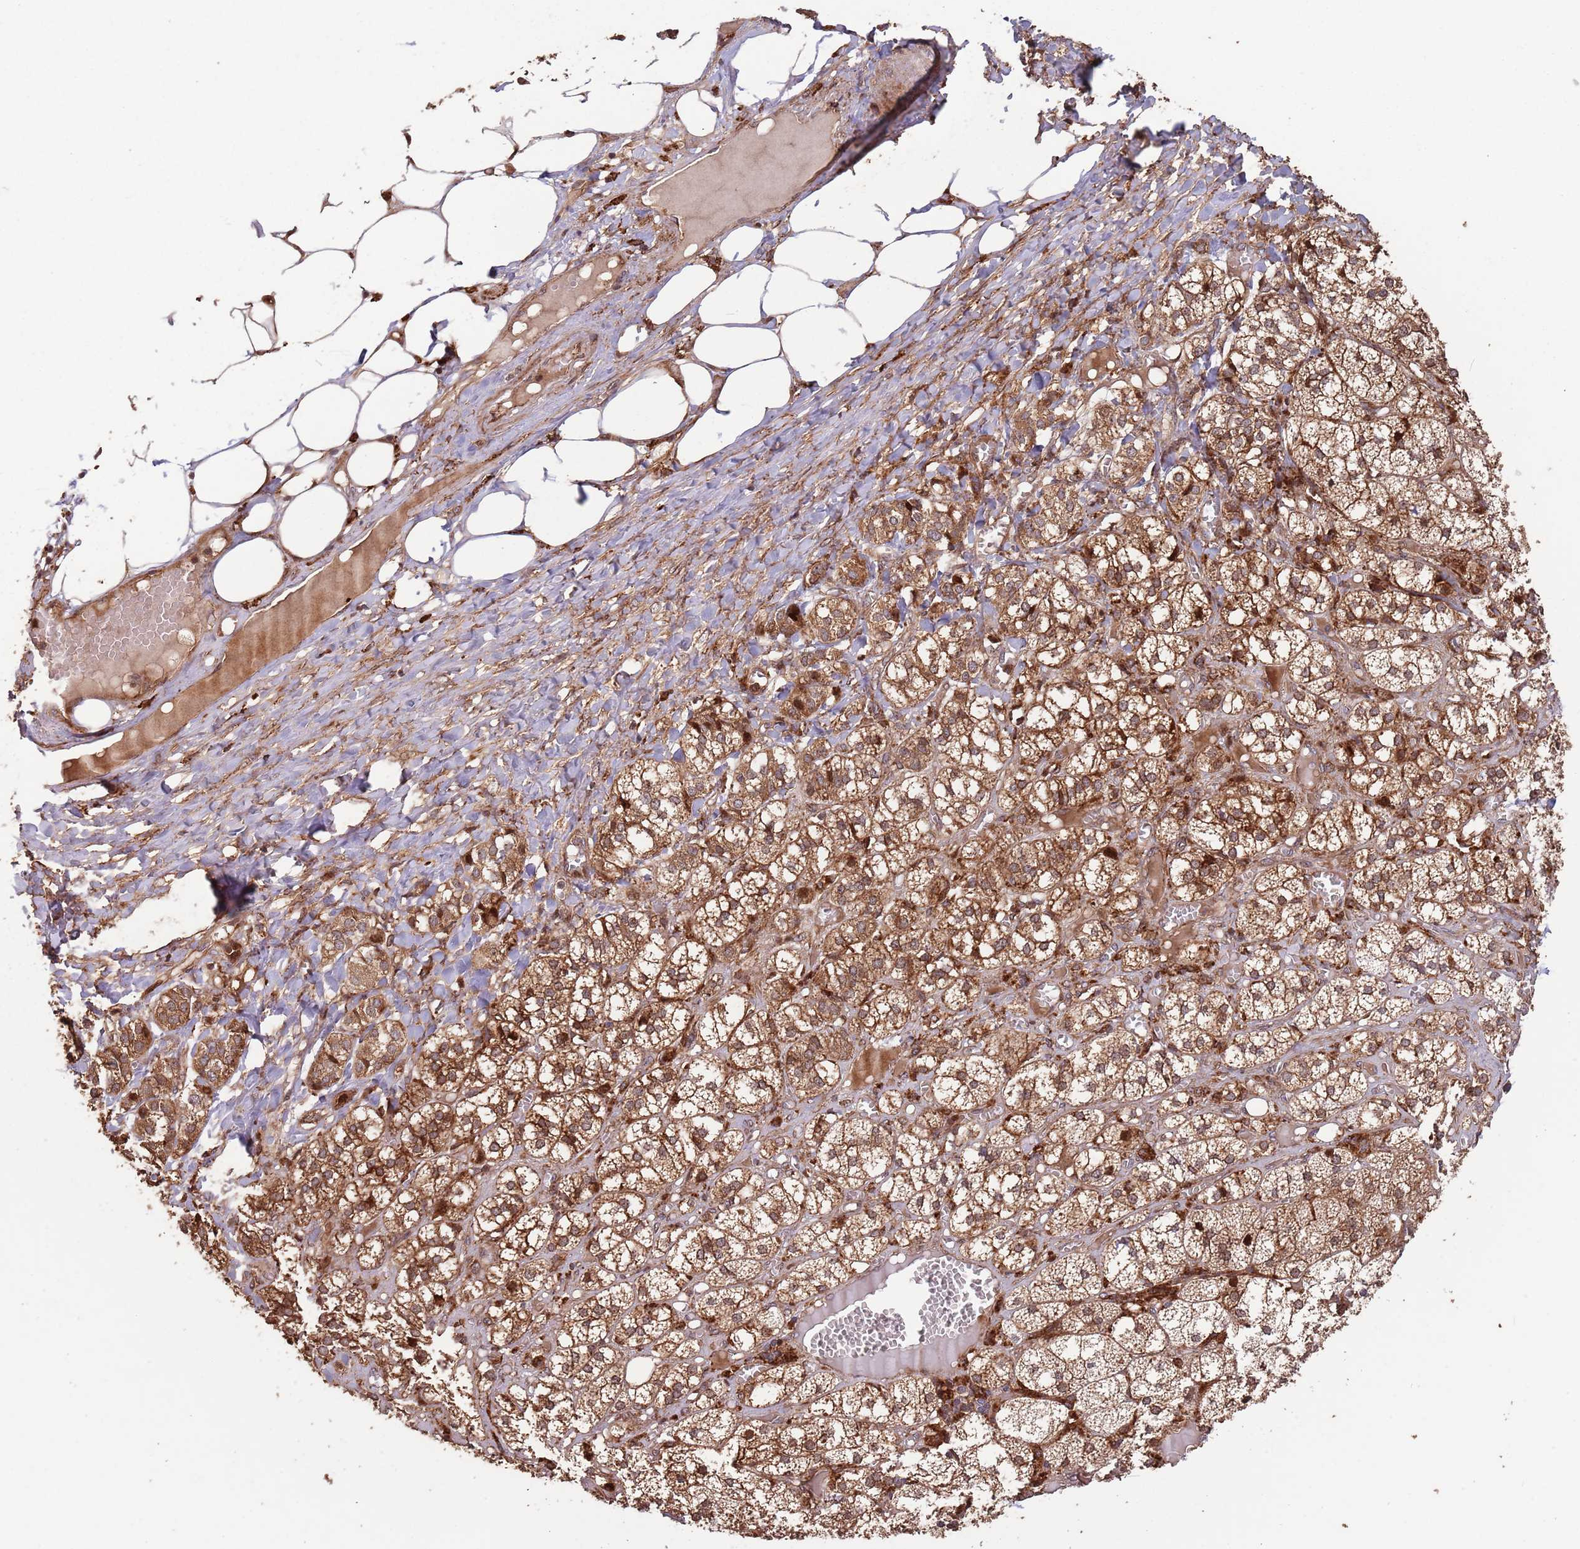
{"staining": {"intensity": "strong", "quantity": ">75%", "location": "cytoplasmic/membranous"}, "tissue": "adrenal gland", "cell_type": "Glandular cells", "image_type": "normal", "snomed": [{"axis": "morphology", "description": "Normal tissue, NOS"}, {"axis": "topography", "description": "Adrenal gland"}], "caption": "Unremarkable adrenal gland reveals strong cytoplasmic/membranous positivity in about >75% of glandular cells.", "gene": "ZNF428", "patient": {"sex": "female", "age": 61}}